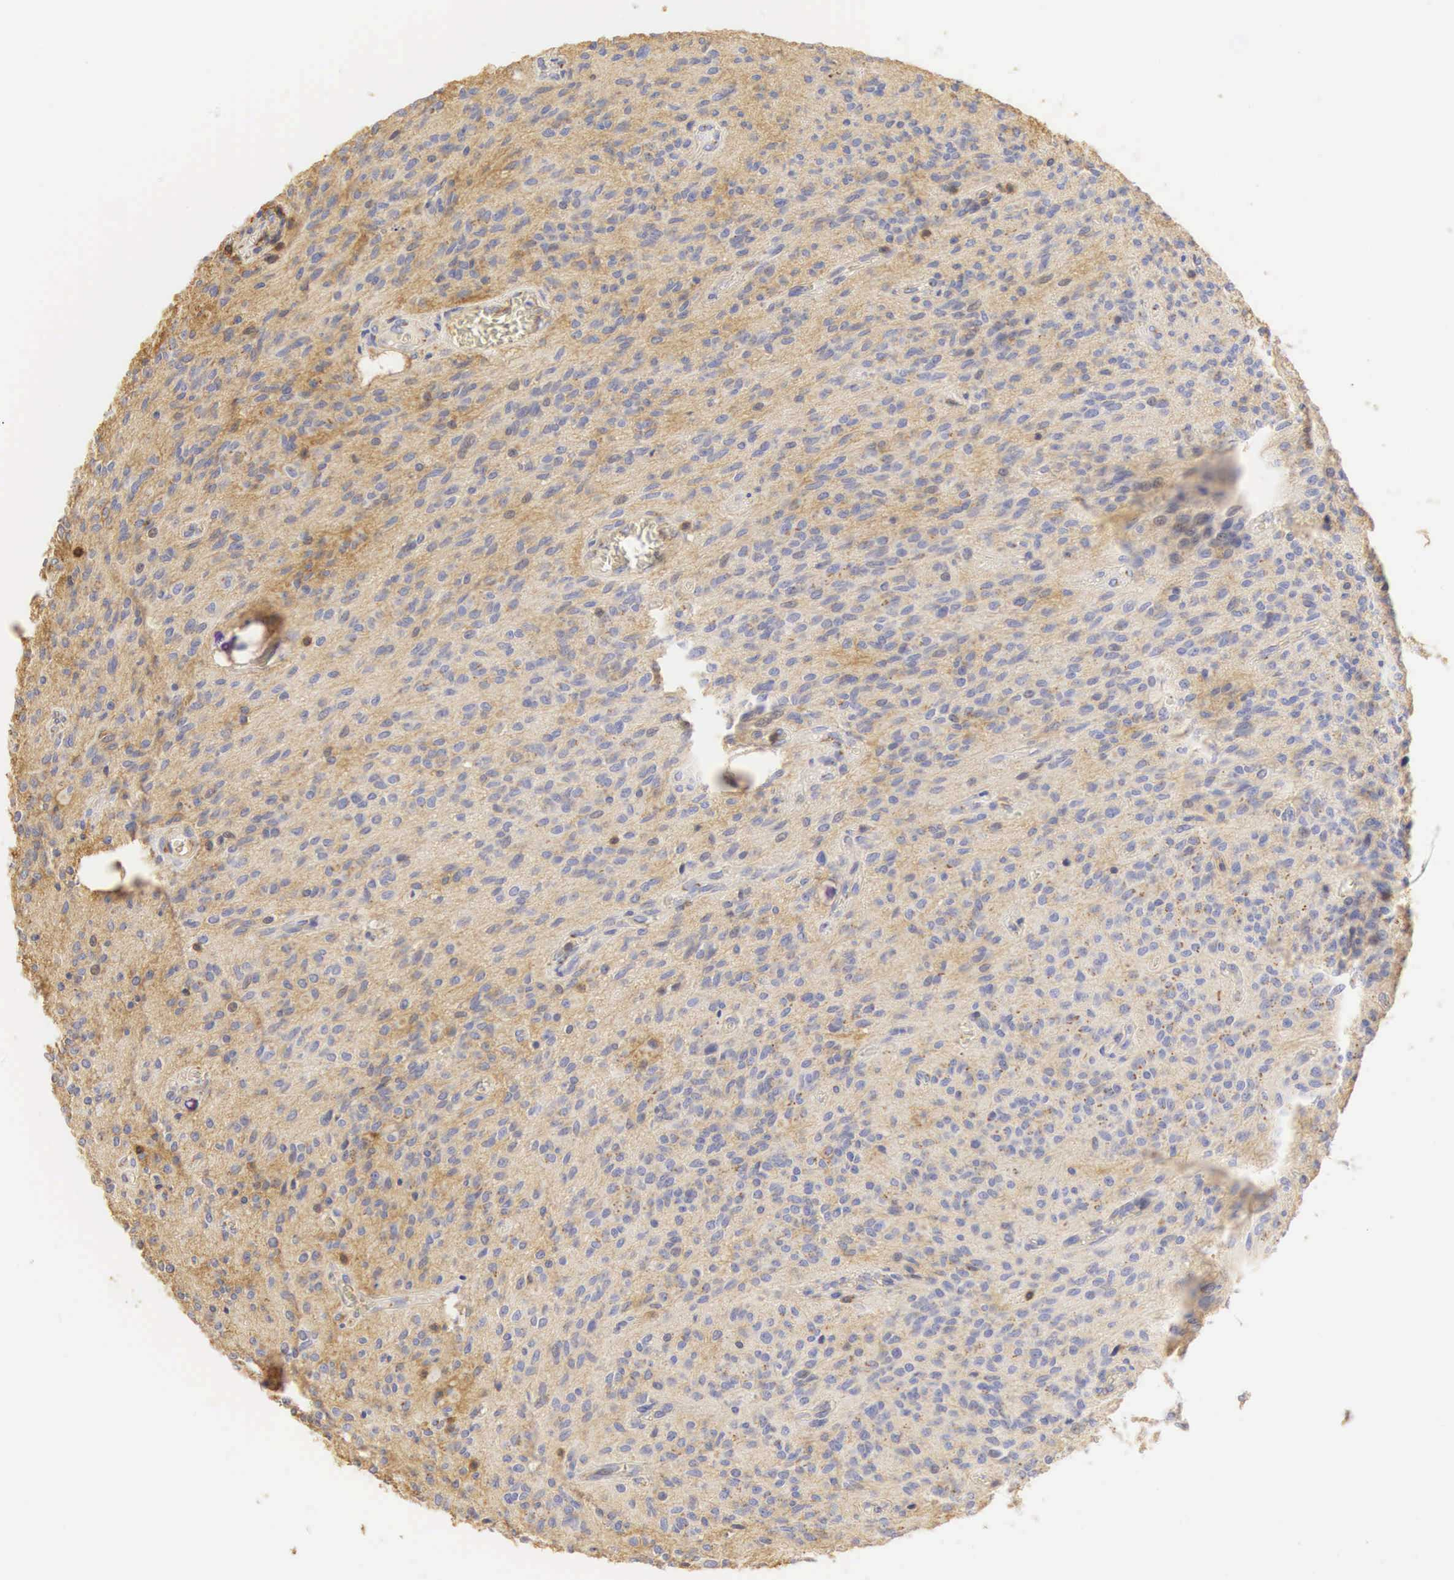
{"staining": {"intensity": "weak", "quantity": "25%-75%", "location": "cytoplasmic/membranous"}, "tissue": "glioma", "cell_type": "Tumor cells", "image_type": "cancer", "snomed": [{"axis": "morphology", "description": "Glioma, malignant, Low grade"}, {"axis": "topography", "description": "Brain"}], "caption": "A photomicrograph showing weak cytoplasmic/membranous expression in about 25%-75% of tumor cells in malignant low-grade glioma, as visualized by brown immunohistochemical staining.", "gene": "CD99", "patient": {"sex": "female", "age": 15}}